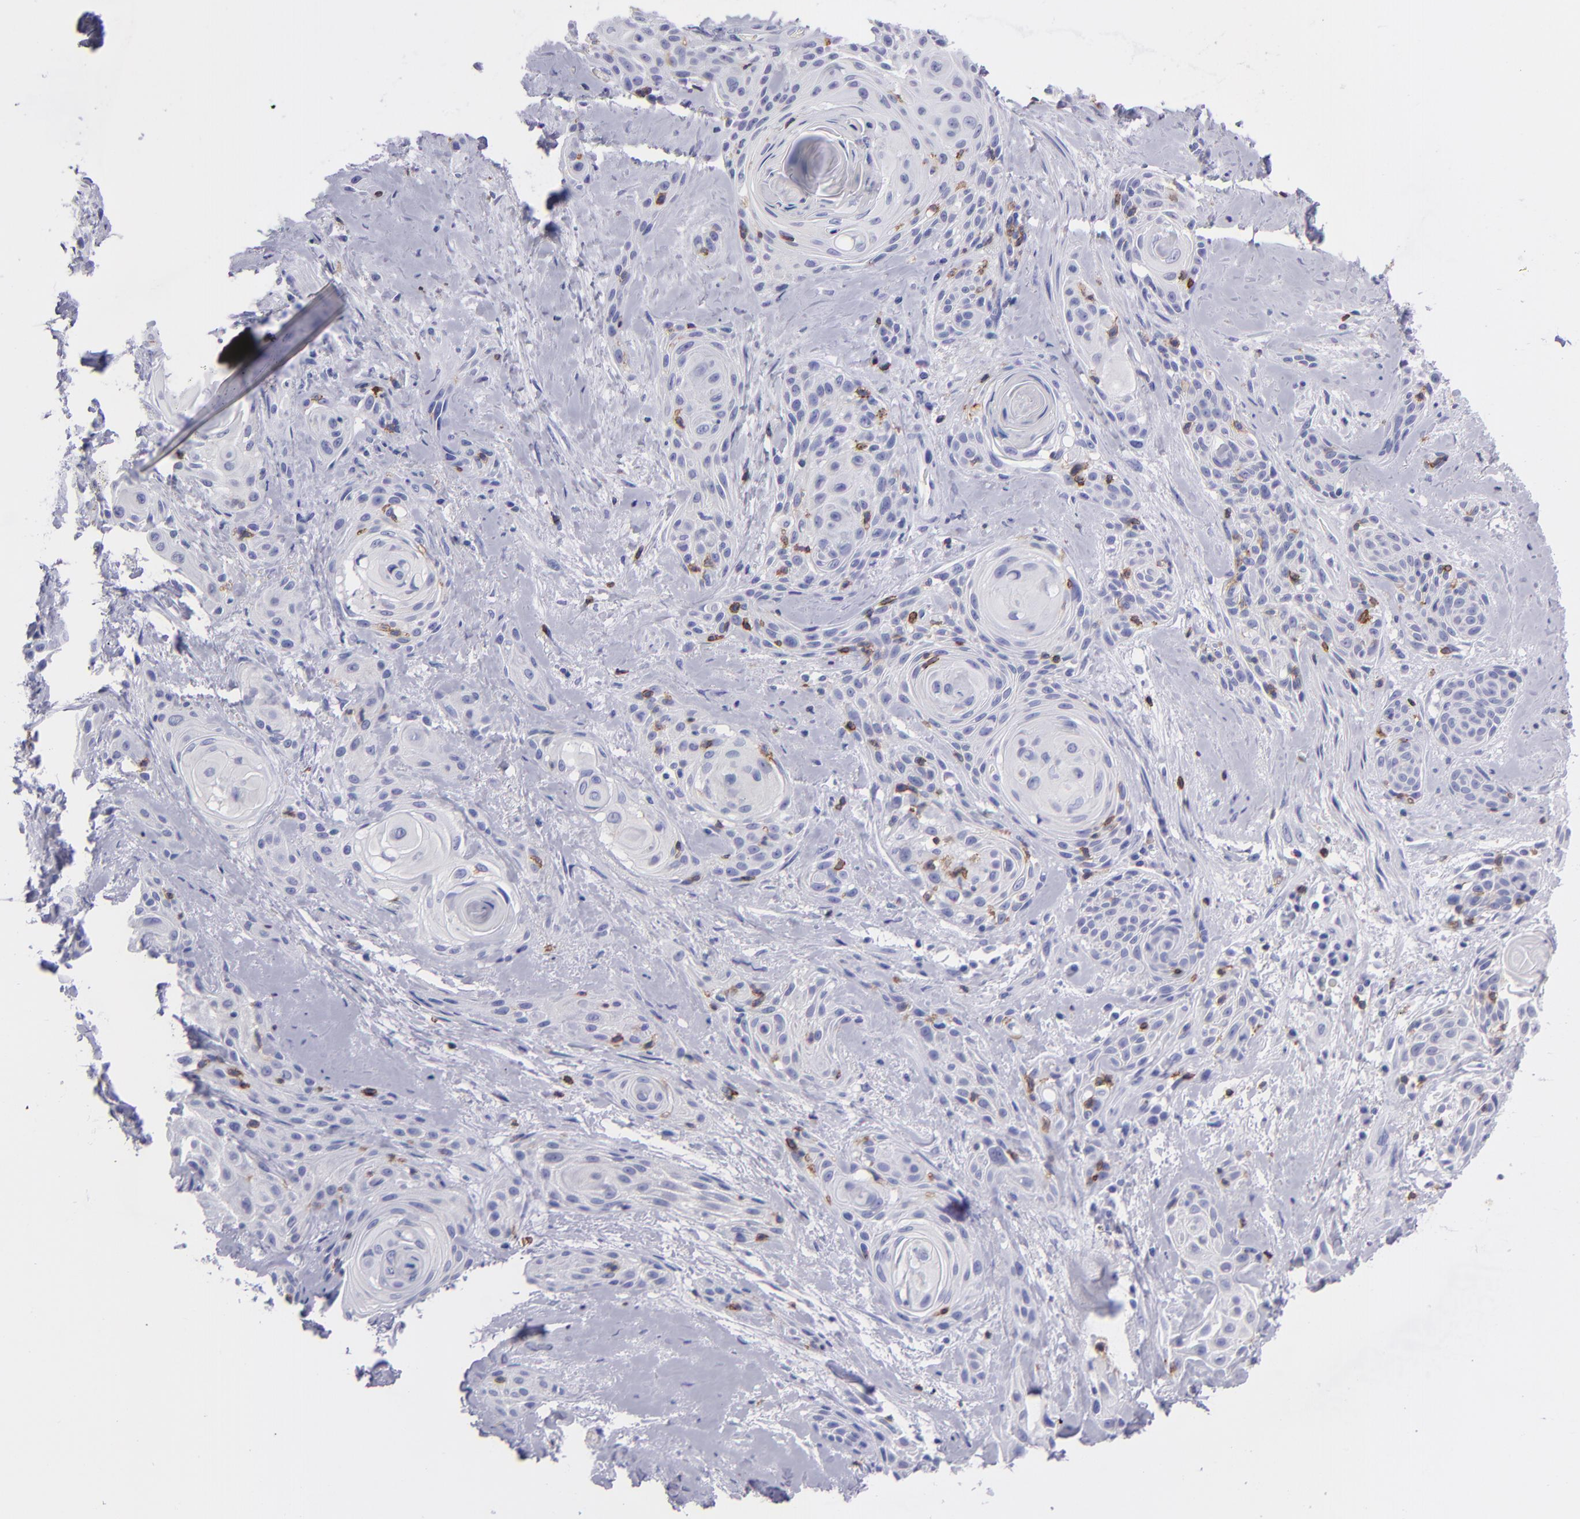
{"staining": {"intensity": "negative", "quantity": "none", "location": "none"}, "tissue": "skin cancer", "cell_type": "Tumor cells", "image_type": "cancer", "snomed": [{"axis": "morphology", "description": "Squamous cell carcinoma, NOS"}, {"axis": "topography", "description": "Skin"}, {"axis": "topography", "description": "Anal"}], "caption": "Tumor cells show no significant expression in squamous cell carcinoma (skin).", "gene": "CD6", "patient": {"sex": "male", "age": 64}}